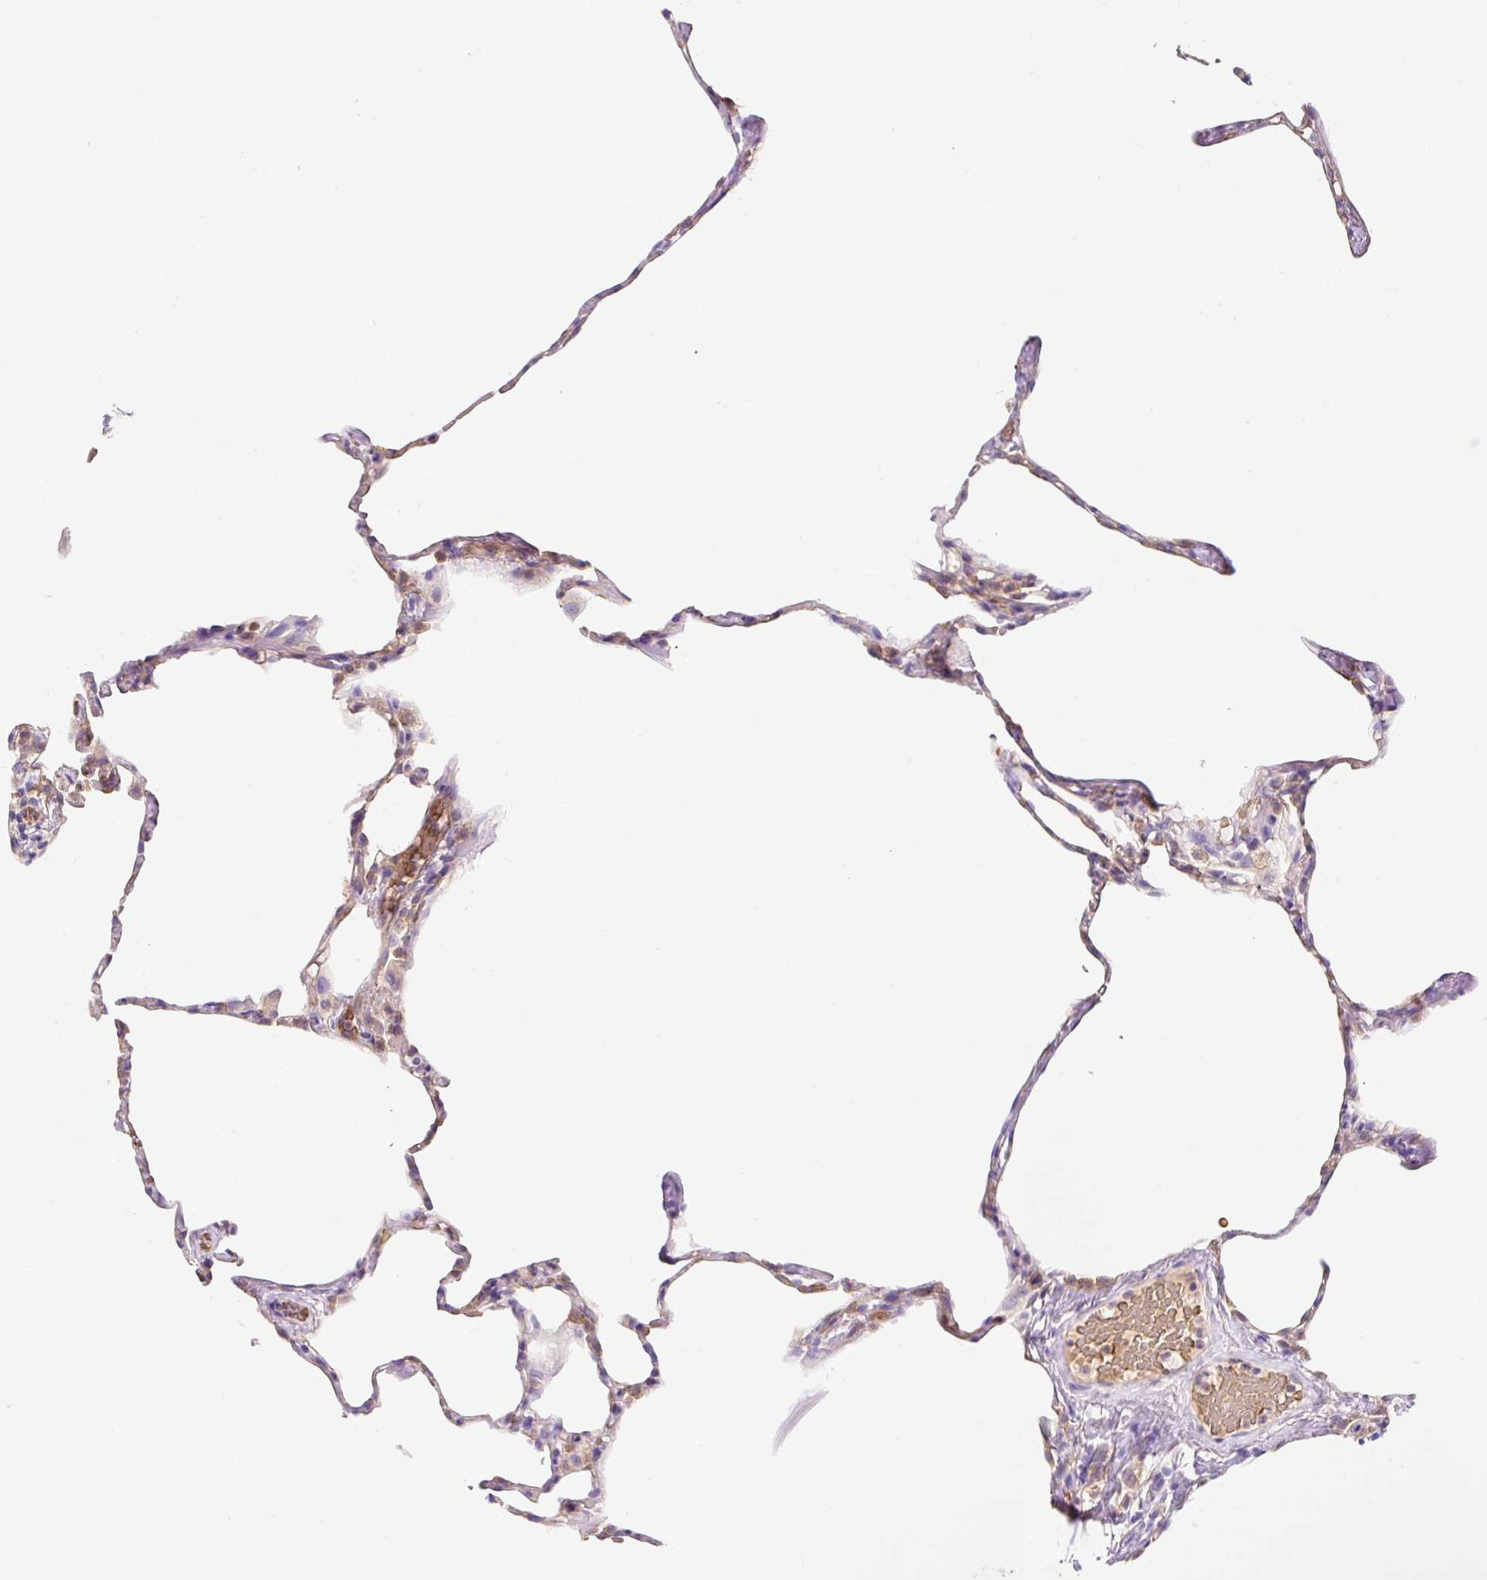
{"staining": {"intensity": "strong", "quantity": "<25%", "location": "cytoplasmic/membranous"}, "tissue": "lung", "cell_type": "Alveolar cells", "image_type": "normal", "snomed": [{"axis": "morphology", "description": "Normal tissue, NOS"}, {"axis": "topography", "description": "Lung"}], "caption": "Alveolar cells reveal strong cytoplasmic/membranous positivity in about <25% of cells in benign lung. Using DAB (brown) and hematoxylin (blue) stains, captured at high magnification using brightfield microscopy.", "gene": "HIP1R", "patient": {"sex": "male", "age": 65}}